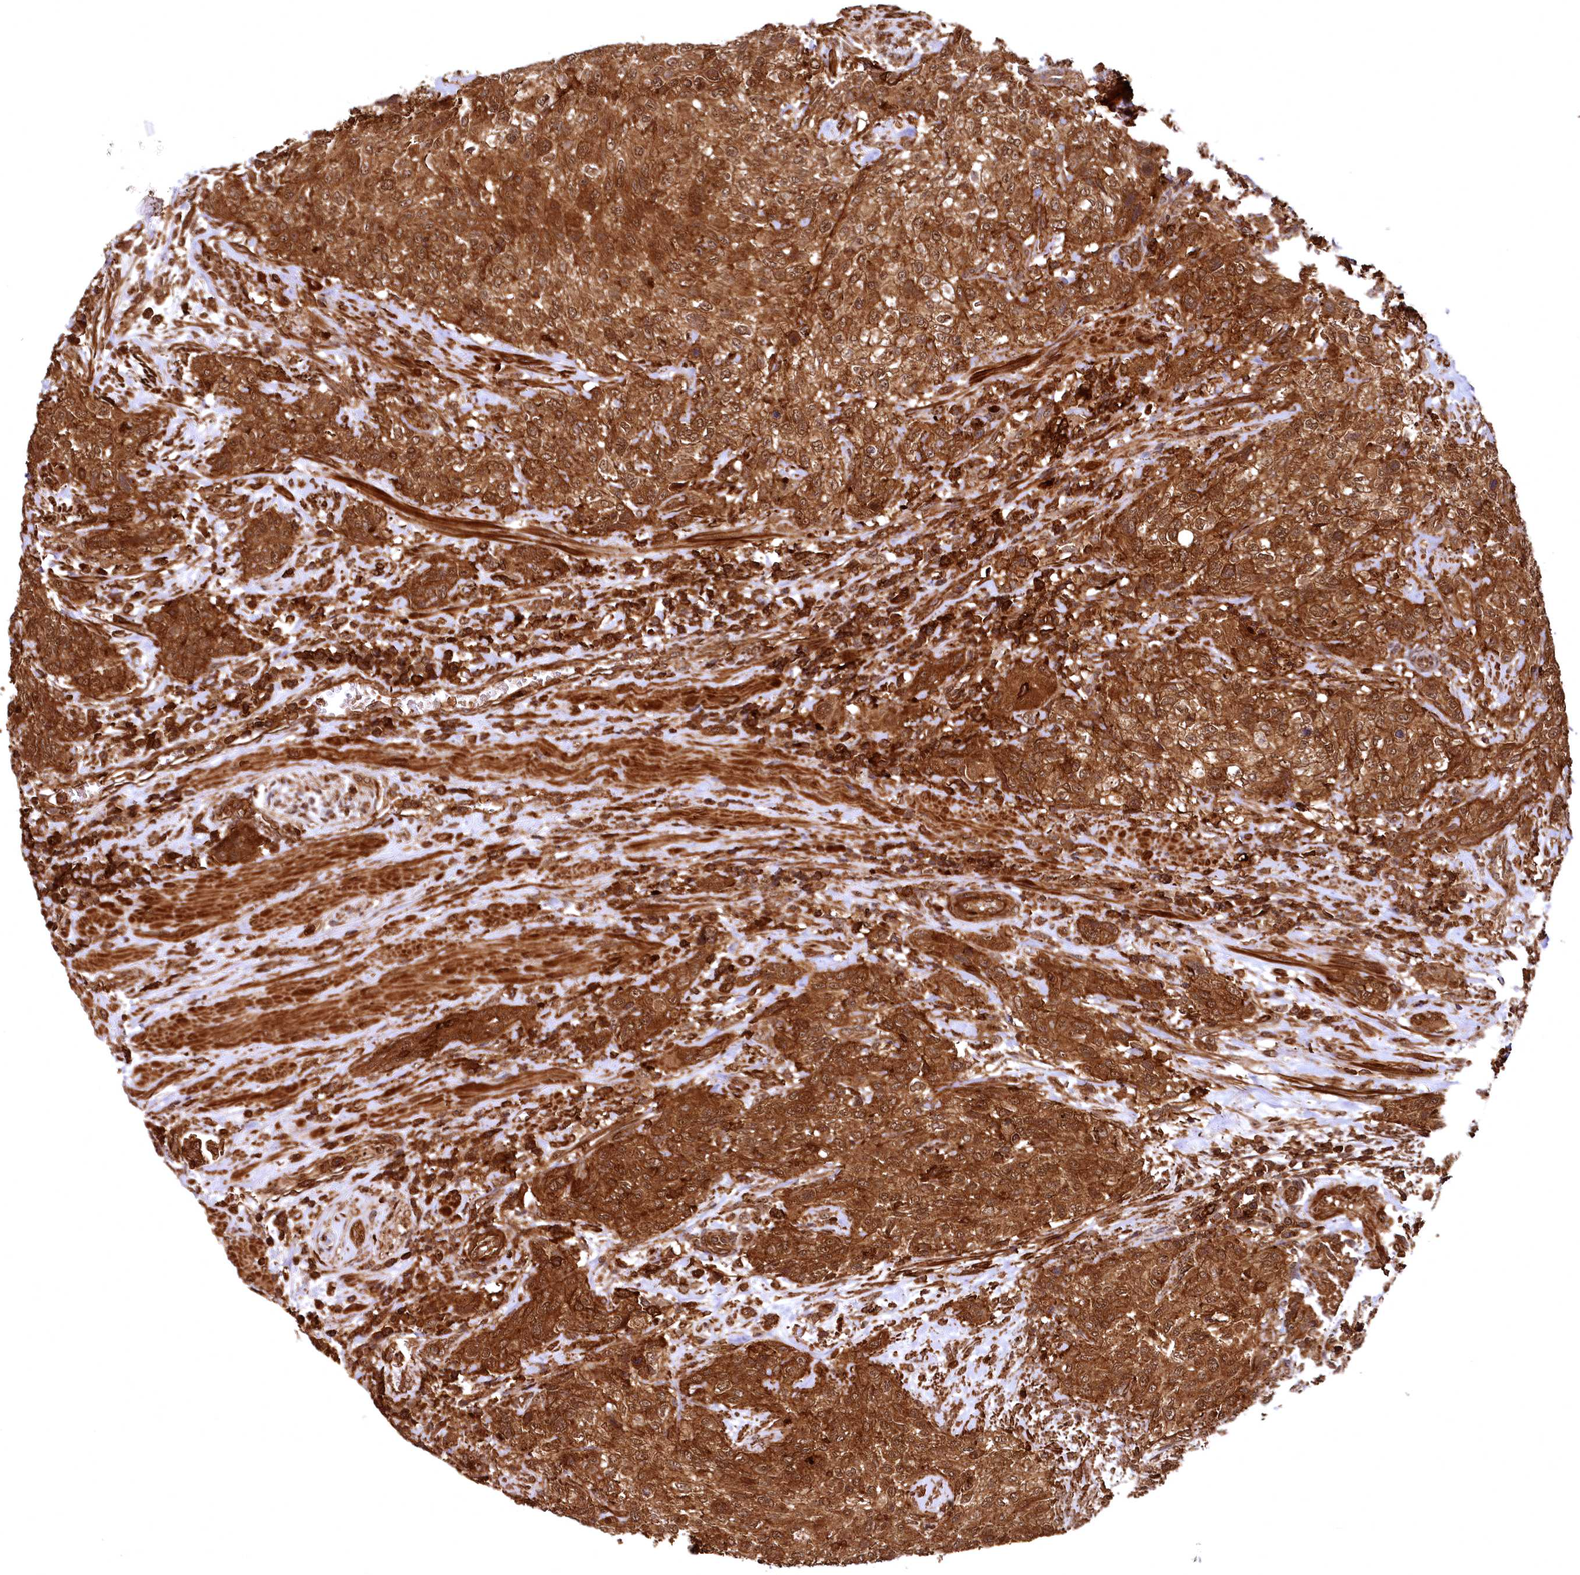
{"staining": {"intensity": "strong", "quantity": ">75%", "location": "cytoplasmic/membranous"}, "tissue": "urothelial cancer", "cell_type": "Tumor cells", "image_type": "cancer", "snomed": [{"axis": "morphology", "description": "Normal tissue, NOS"}, {"axis": "morphology", "description": "Urothelial carcinoma, NOS"}, {"axis": "topography", "description": "Urinary bladder"}, {"axis": "topography", "description": "Peripheral nerve tissue"}], "caption": "IHC micrograph of neoplastic tissue: human urothelial cancer stained using IHC demonstrates high levels of strong protein expression localized specifically in the cytoplasmic/membranous of tumor cells, appearing as a cytoplasmic/membranous brown color.", "gene": "STUB1", "patient": {"sex": "male", "age": 35}}